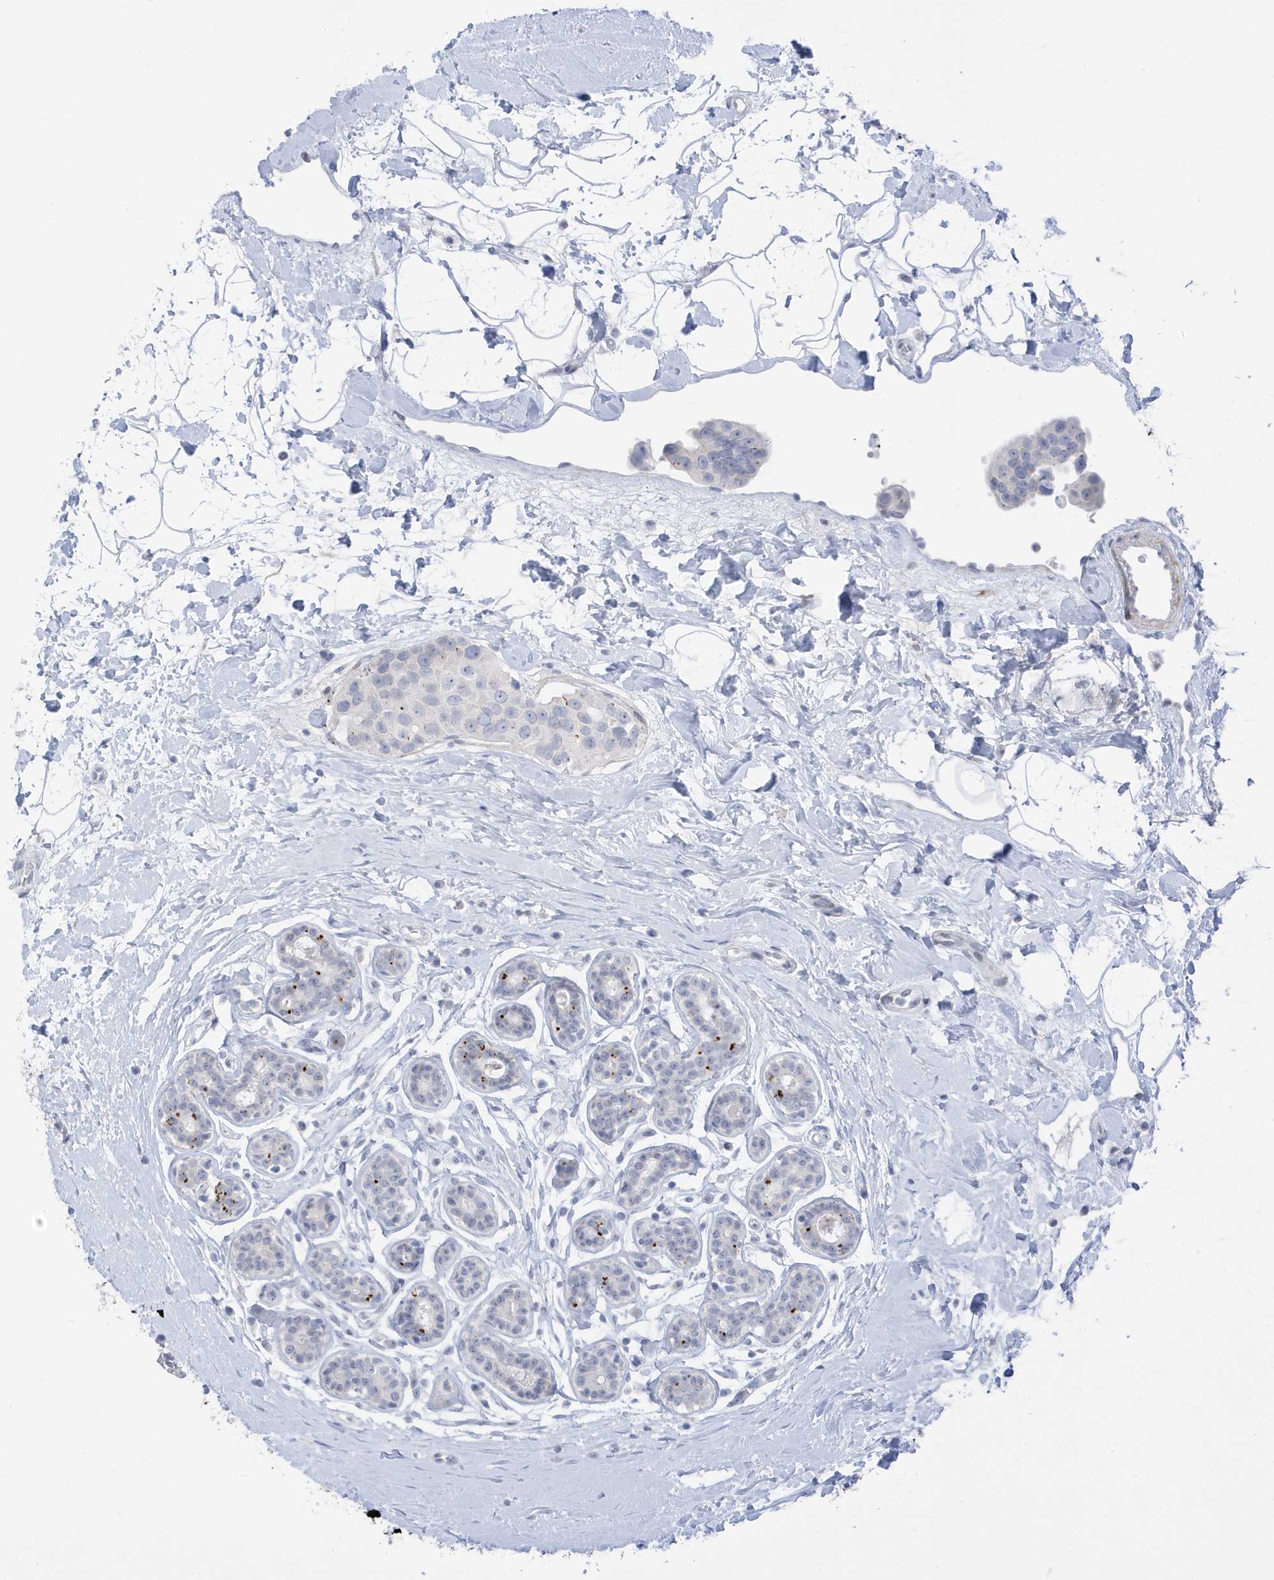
{"staining": {"intensity": "negative", "quantity": "none", "location": "none"}, "tissue": "breast cancer", "cell_type": "Tumor cells", "image_type": "cancer", "snomed": [{"axis": "morphology", "description": "Normal tissue, NOS"}, {"axis": "morphology", "description": "Duct carcinoma"}, {"axis": "topography", "description": "Breast"}], "caption": "Breast cancer was stained to show a protein in brown. There is no significant staining in tumor cells. Nuclei are stained in blue.", "gene": "PERM1", "patient": {"sex": "female", "age": 39}}